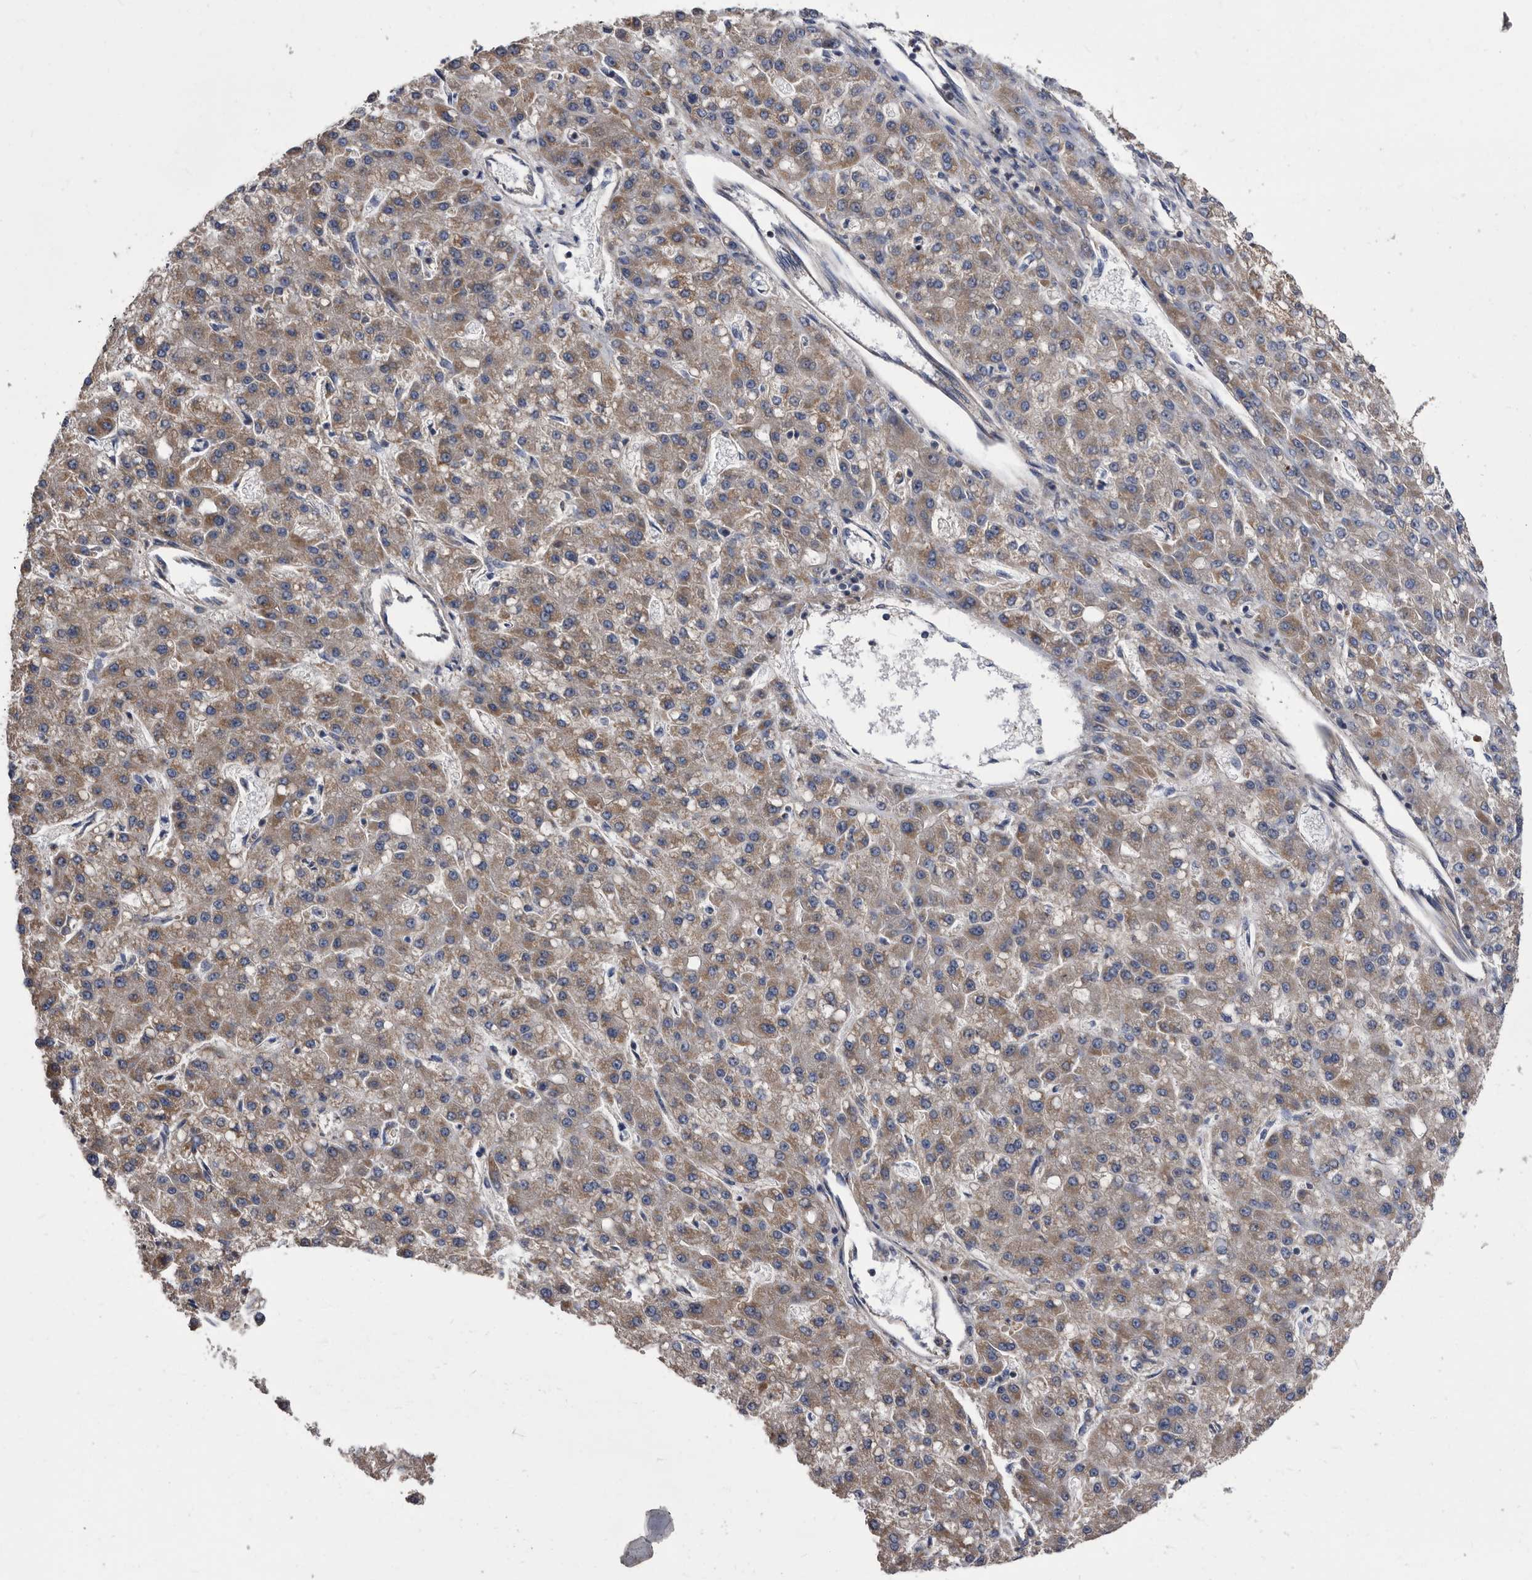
{"staining": {"intensity": "weak", "quantity": ">75%", "location": "cytoplasmic/membranous"}, "tissue": "liver cancer", "cell_type": "Tumor cells", "image_type": "cancer", "snomed": [{"axis": "morphology", "description": "Carcinoma, Hepatocellular, NOS"}, {"axis": "topography", "description": "Liver"}], "caption": "A micrograph of human liver cancer stained for a protein exhibits weak cytoplasmic/membranous brown staining in tumor cells.", "gene": "DTNBP1", "patient": {"sex": "male", "age": 67}}